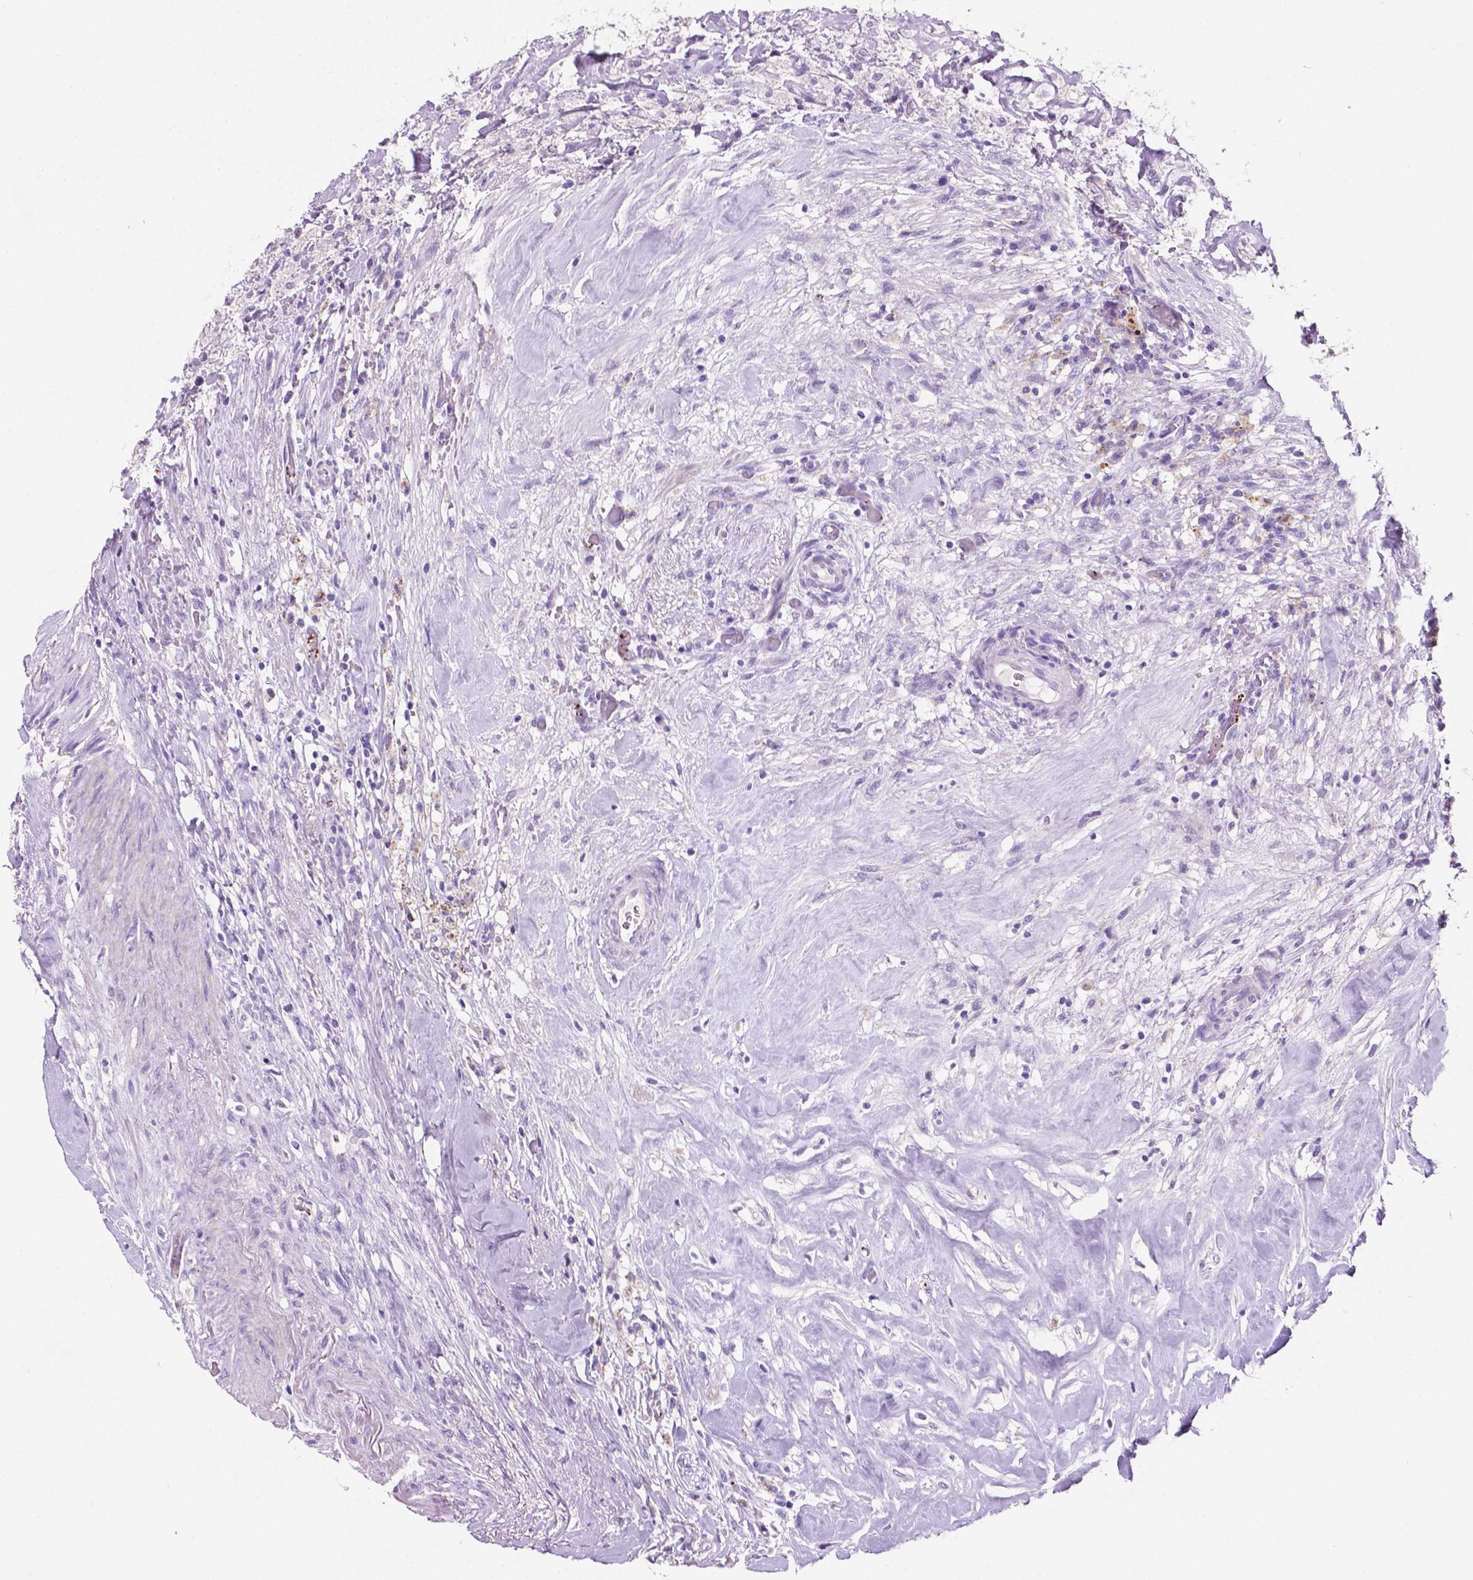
{"staining": {"intensity": "negative", "quantity": "none", "location": "none"}, "tissue": "testis cancer", "cell_type": "Tumor cells", "image_type": "cancer", "snomed": [{"axis": "morphology", "description": "Necrosis, NOS"}, {"axis": "morphology", "description": "Carcinoma, Embryonal, NOS"}, {"axis": "topography", "description": "Testis"}], "caption": "Immunohistochemical staining of testis embryonal carcinoma displays no significant staining in tumor cells.", "gene": "EBLN2", "patient": {"sex": "male", "age": 19}}